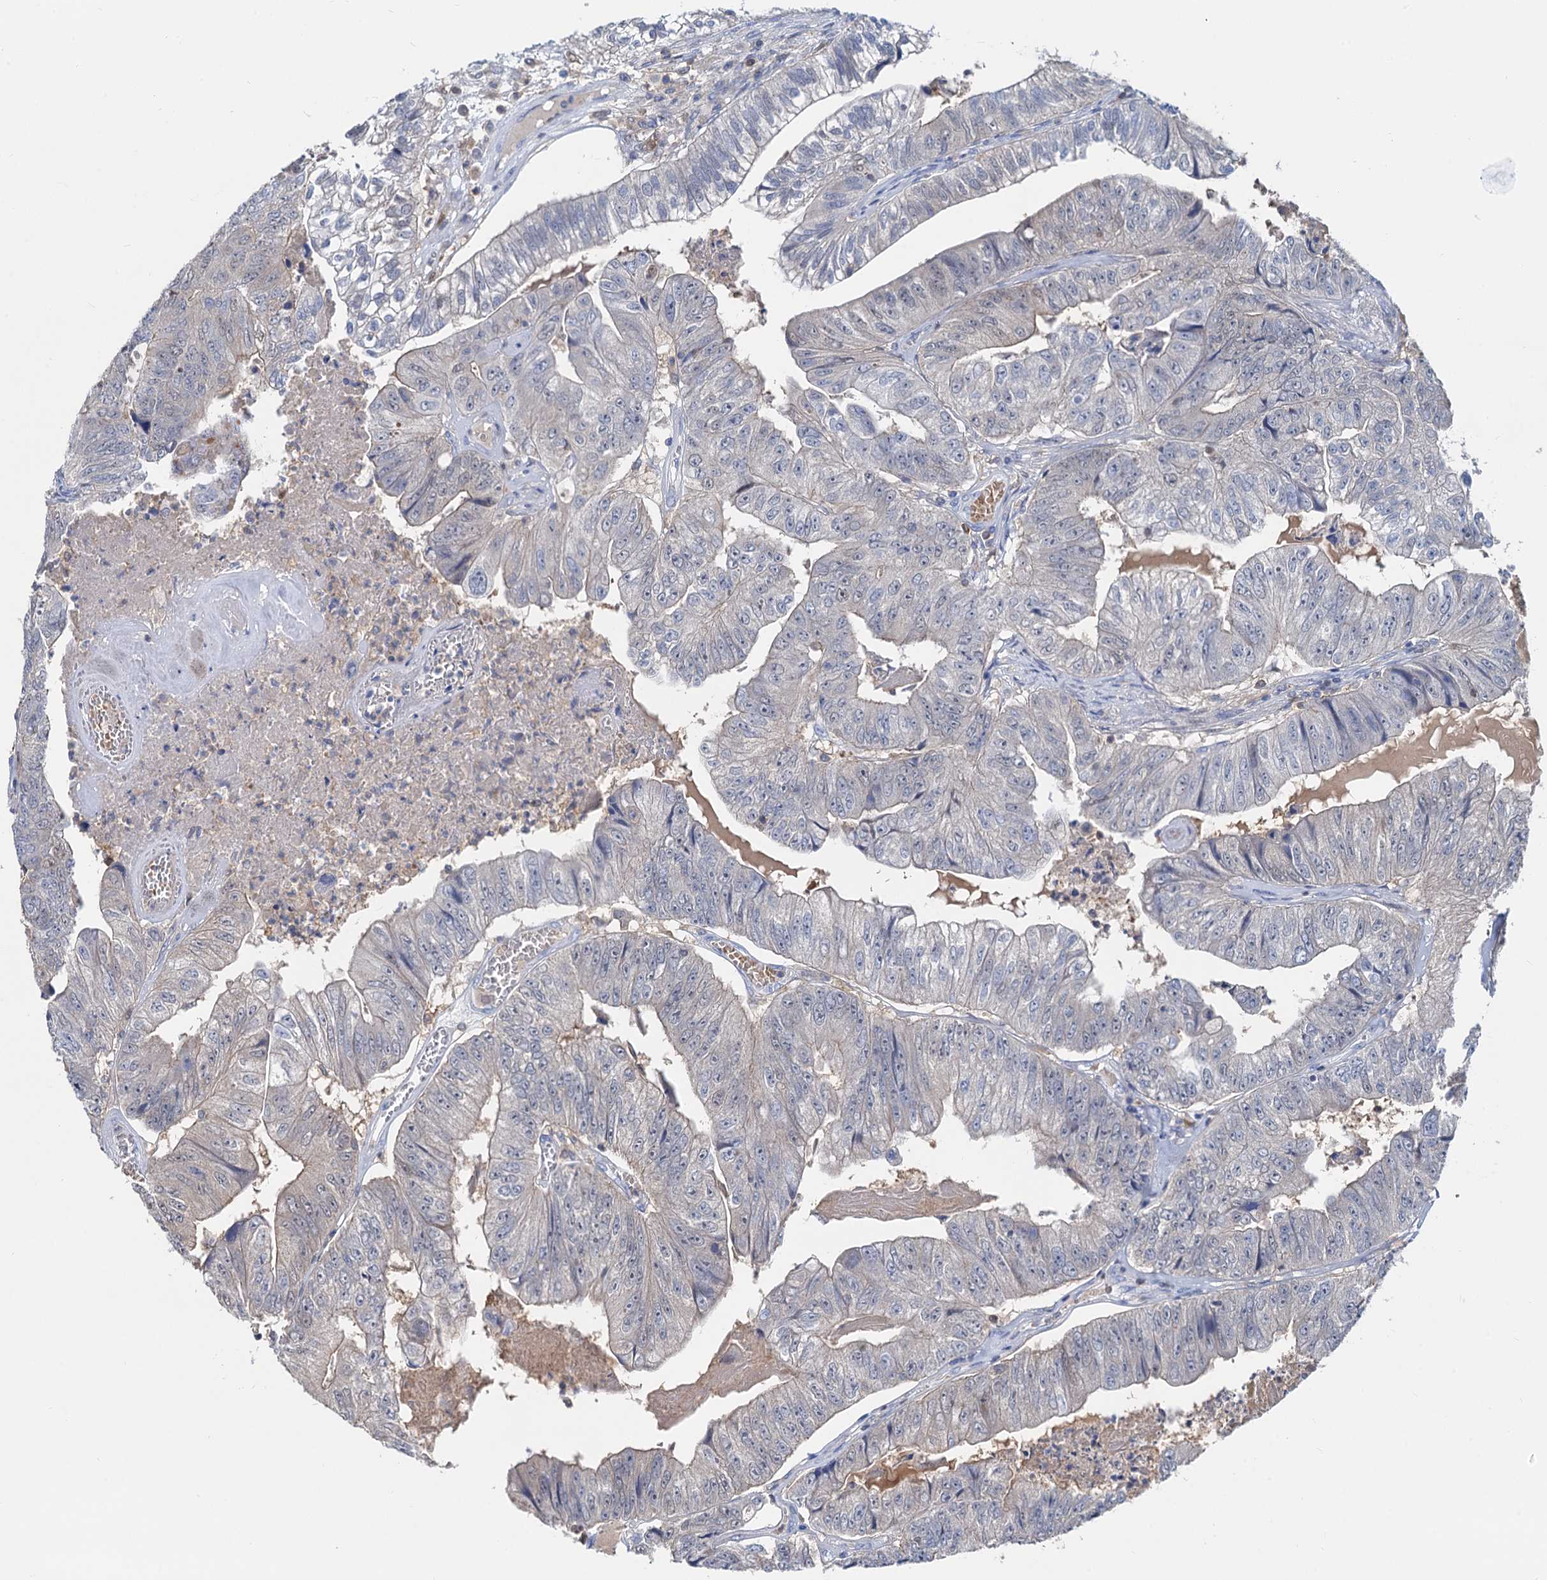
{"staining": {"intensity": "negative", "quantity": "none", "location": "none"}, "tissue": "colorectal cancer", "cell_type": "Tumor cells", "image_type": "cancer", "snomed": [{"axis": "morphology", "description": "Adenocarcinoma, NOS"}, {"axis": "topography", "description": "Colon"}], "caption": "DAB (3,3'-diaminobenzidine) immunohistochemical staining of colorectal adenocarcinoma exhibits no significant expression in tumor cells.", "gene": "FAH", "patient": {"sex": "female", "age": 67}}